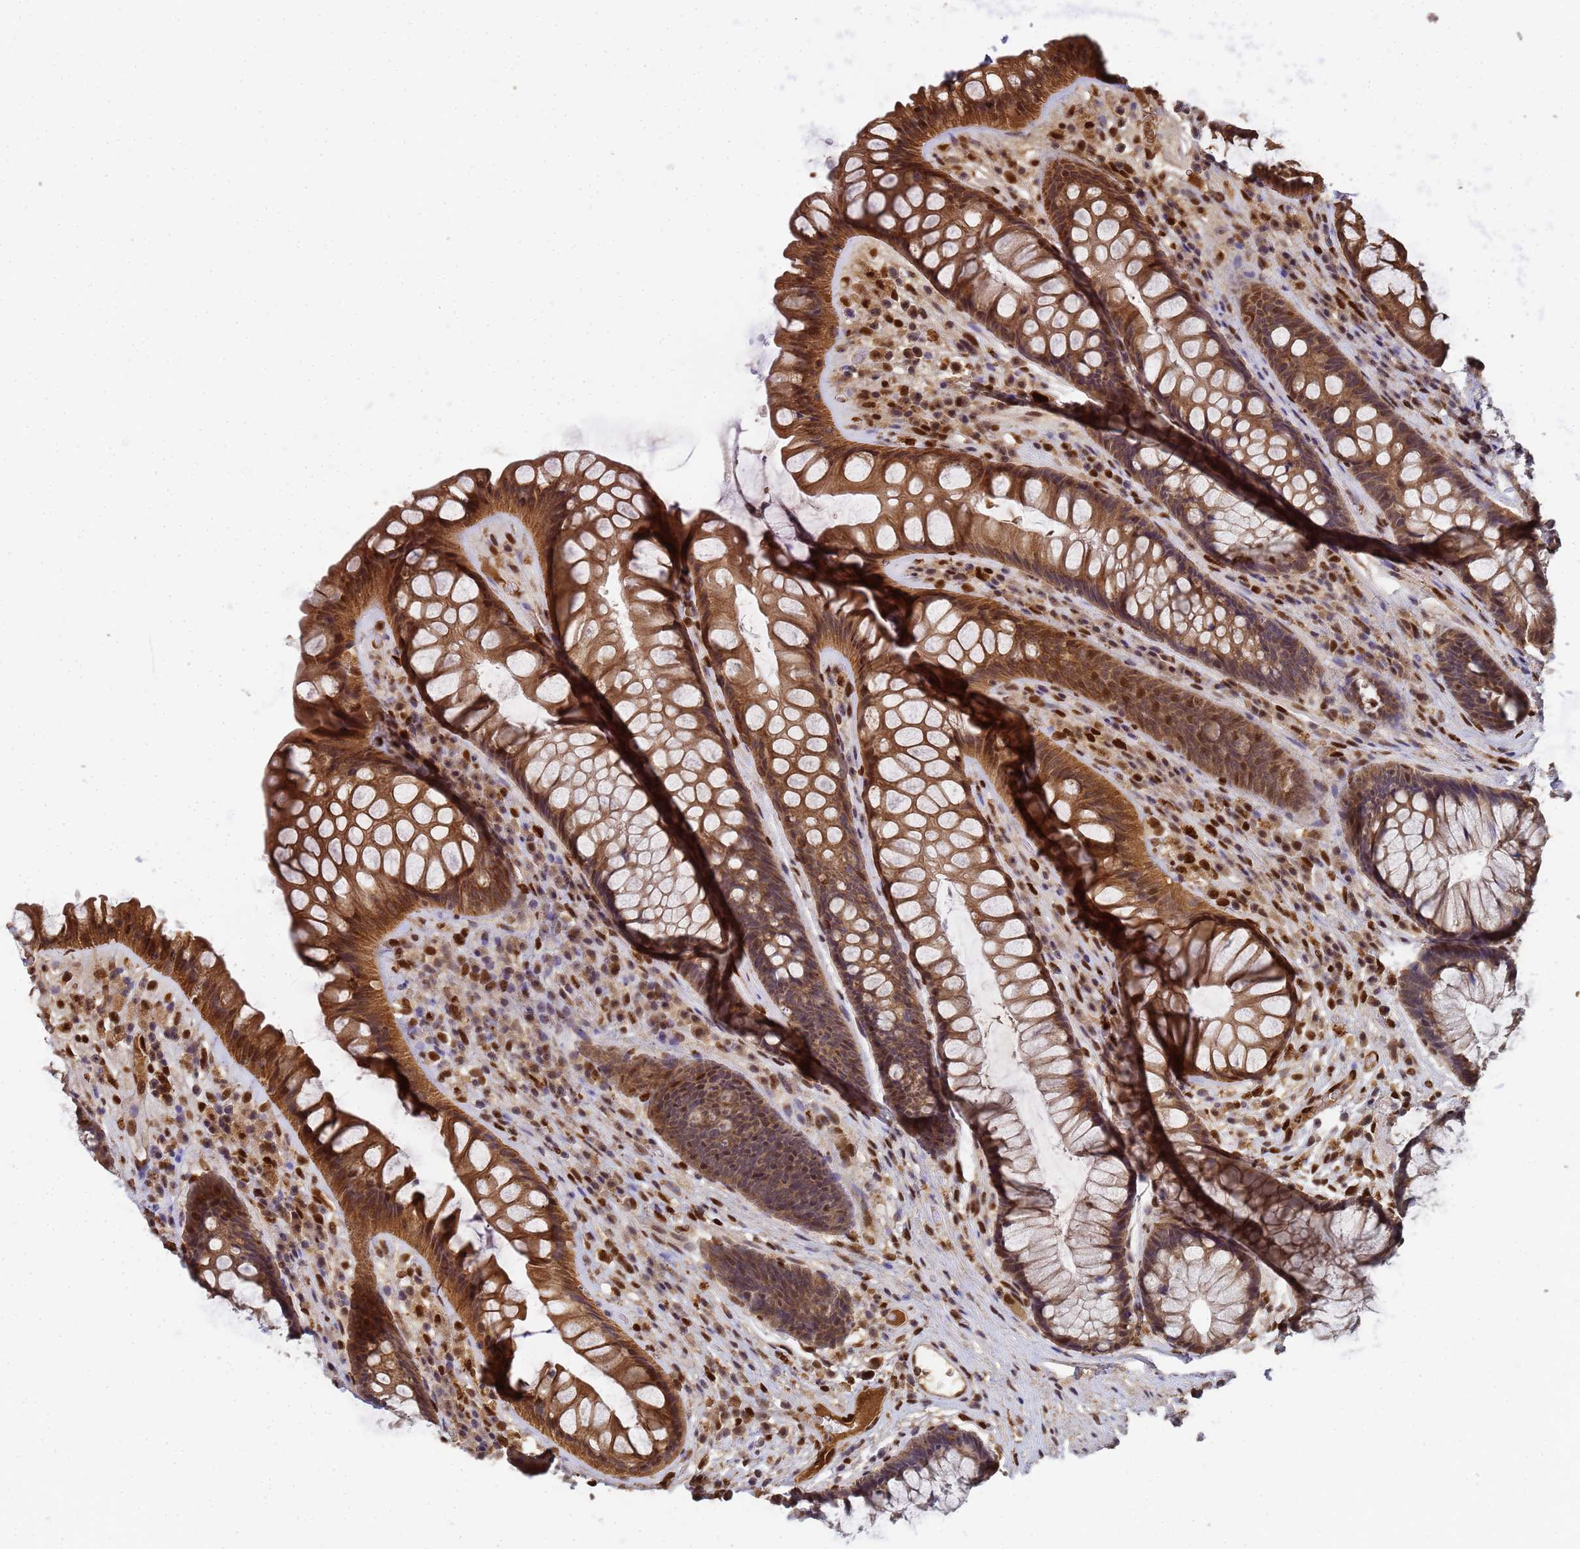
{"staining": {"intensity": "strong", "quantity": ">75%", "location": "cytoplasmic/membranous"}, "tissue": "rectum", "cell_type": "Glandular cells", "image_type": "normal", "snomed": [{"axis": "morphology", "description": "Normal tissue, NOS"}, {"axis": "topography", "description": "Rectum"}], "caption": "A micrograph showing strong cytoplasmic/membranous expression in about >75% of glandular cells in unremarkable rectum, as visualized by brown immunohistochemical staining.", "gene": "SECISBP2", "patient": {"sex": "male", "age": 74}}